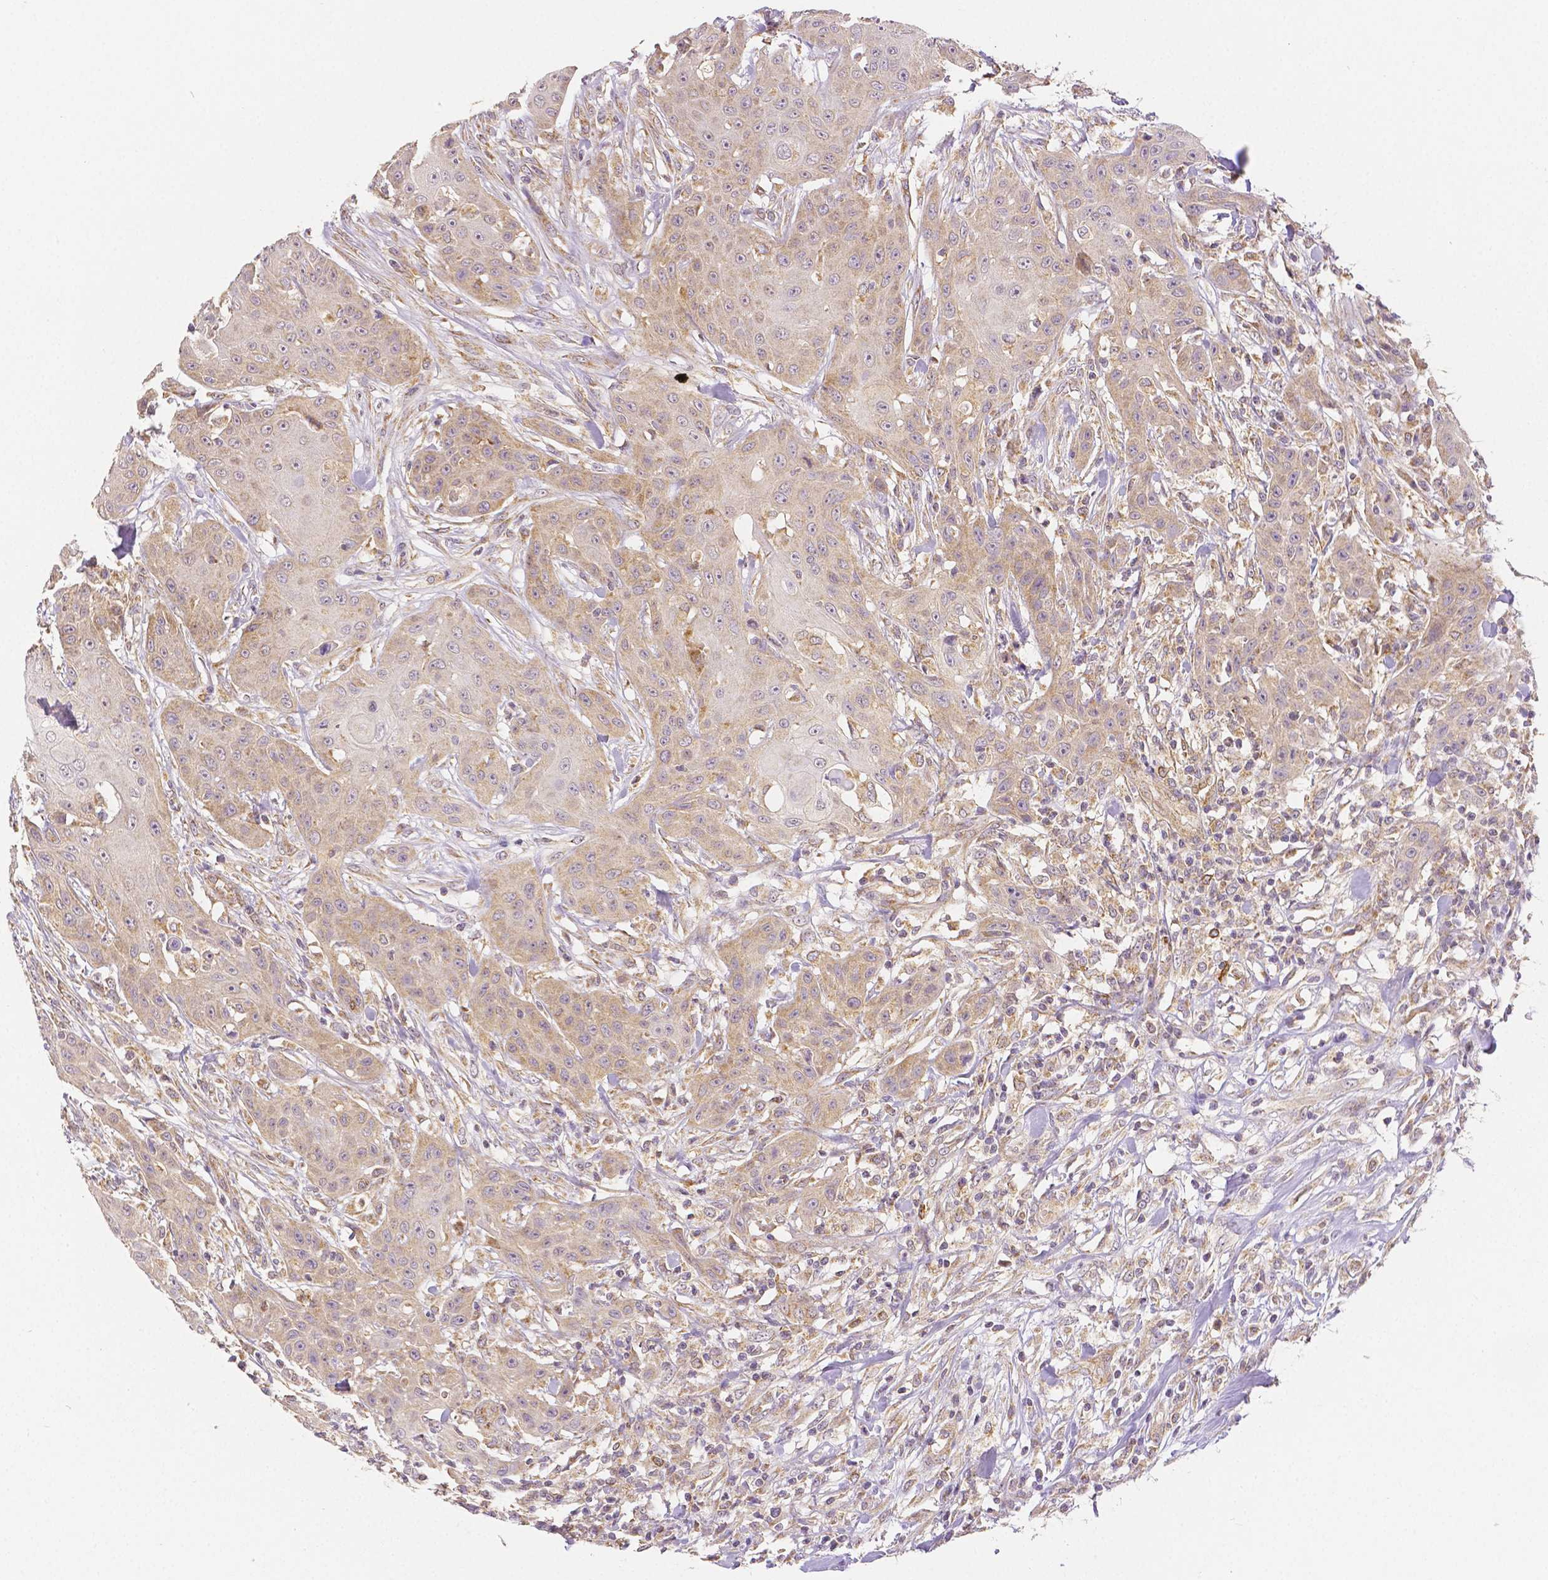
{"staining": {"intensity": "weak", "quantity": ">75%", "location": "cytoplasmic/membranous"}, "tissue": "head and neck cancer", "cell_type": "Tumor cells", "image_type": "cancer", "snomed": [{"axis": "morphology", "description": "Squamous cell carcinoma, NOS"}, {"axis": "topography", "description": "Oral tissue"}, {"axis": "topography", "description": "Head-Neck"}], "caption": "Tumor cells demonstrate low levels of weak cytoplasmic/membranous staining in approximately >75% of cells in human squamous cell carcinoma (head and neck).", "gene": "RHOT1", "patient": {"sex": "female", "age": 55}}